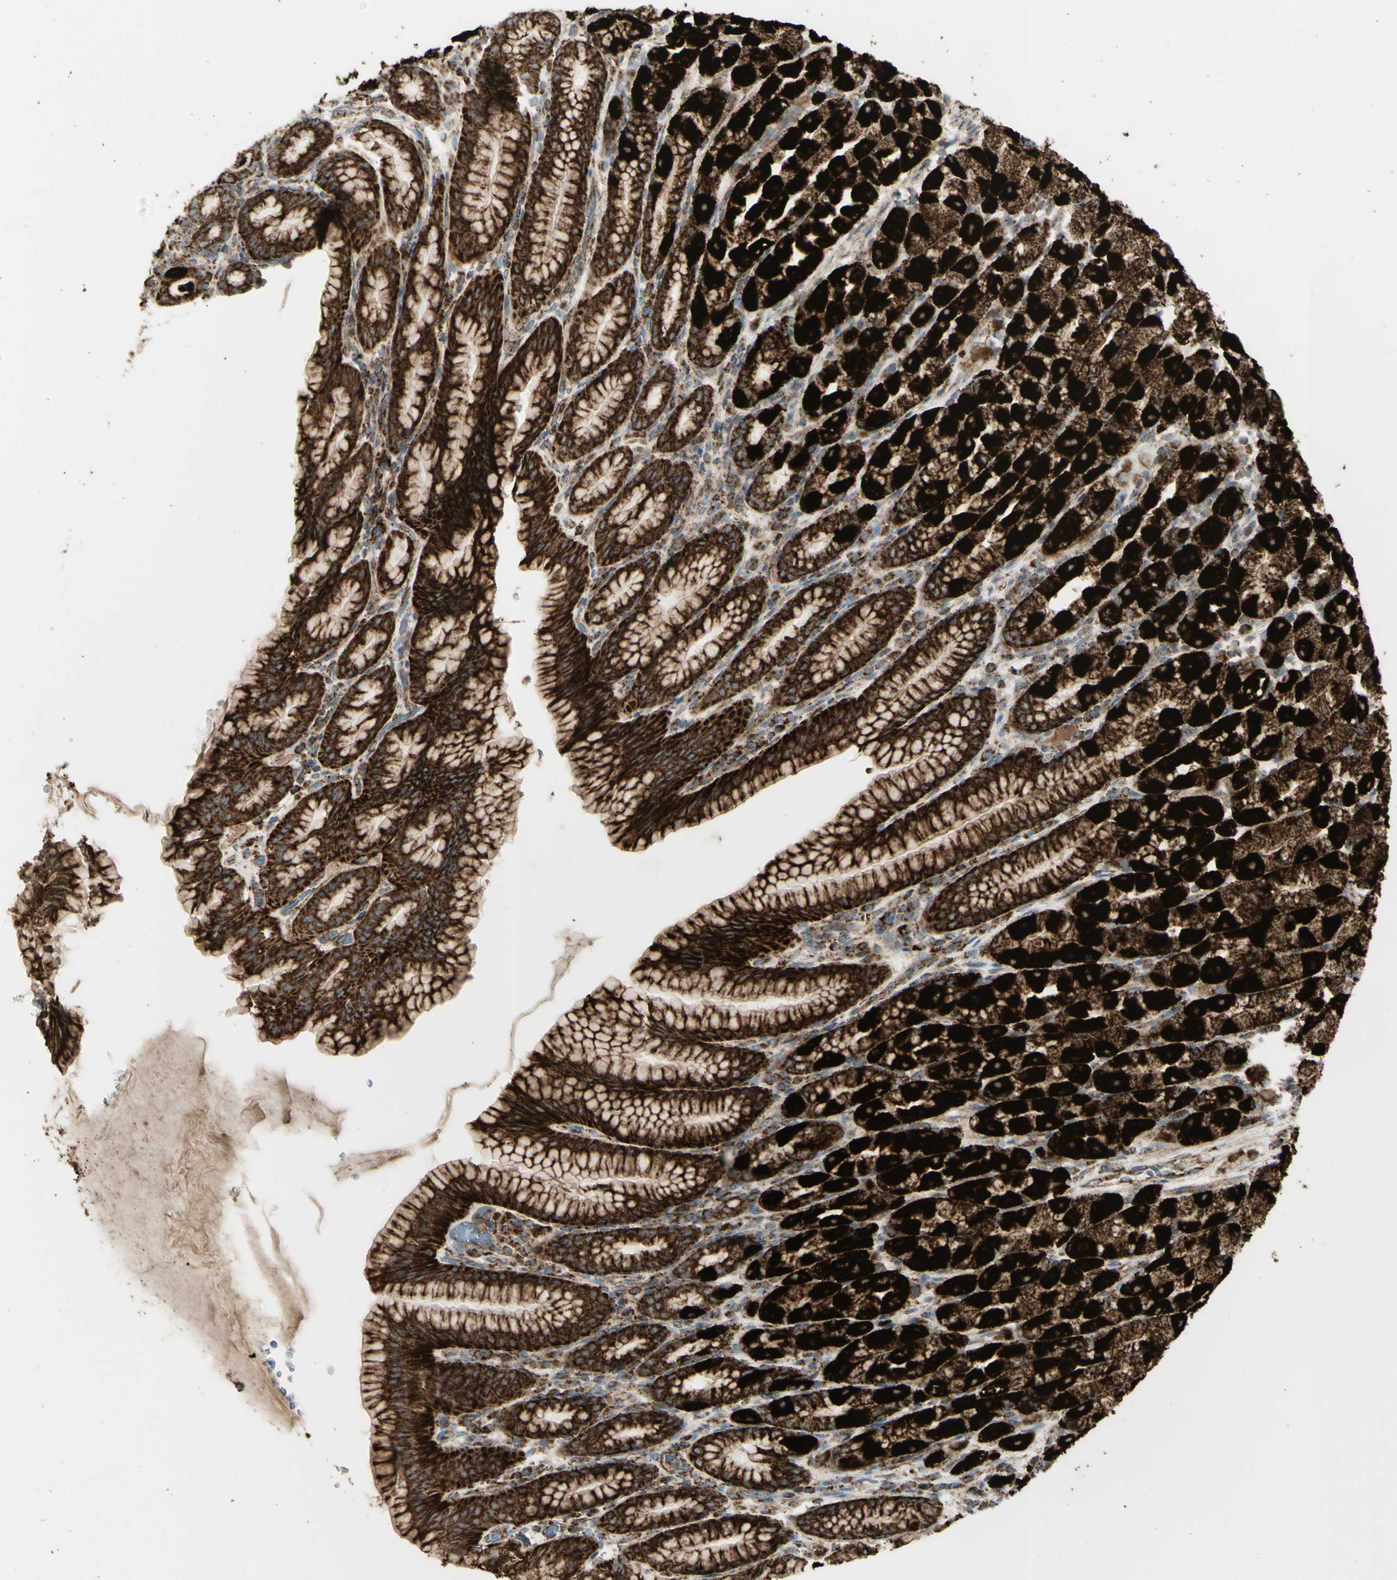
{"staining": {"intensity": "strong", "quantity": ">75%", "location": "cytoplasmic/membranous"}, "tissue": "stomach", "cell_type": "Glandular cells", "image_type": "normal", "snomed": [{"axis": "morphology", "description": "Normal tissue, NOS"}, {"axis": "topography", "description": "Stomach, upper"}], "caption": "Glandular cells display high levels of strong cytoplasmic/membranous expression in approximately >75% of cells in normal human stomach.", "gene": "CYB5R1", "patient": {"sex": "male", "age": 68}}